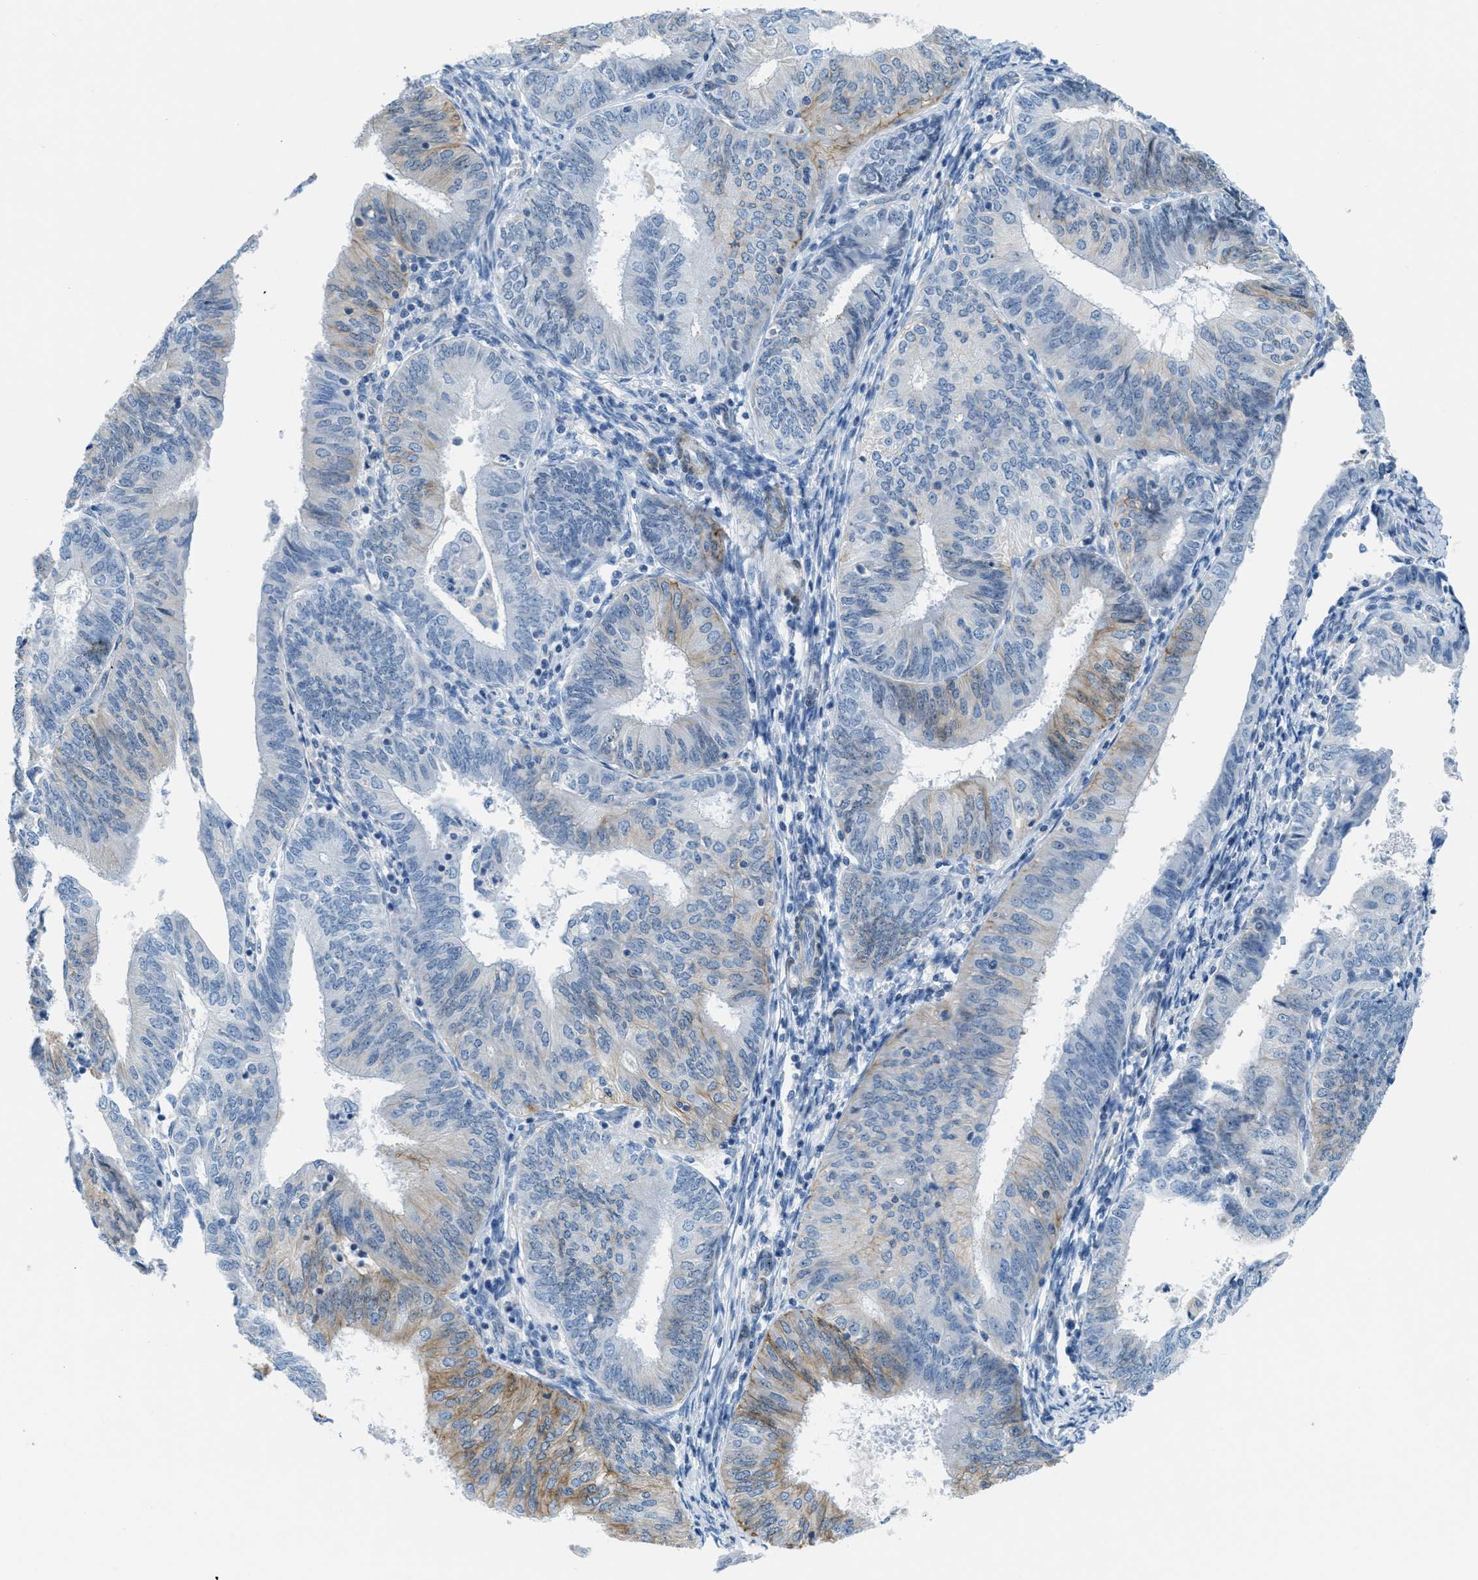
{"staining": {"intensity": "moderate", "quantity": "<25%", "location": "cytoplasmic/membranous"}, "tissue": "endometrial cancer", "cell_type": "Tumor cells", "image_type": "cancer", "snomed": [{"axis": "morphology", "description": "Adenocarcinoma, NOS"}, {"axis": "topography", "description": "Endometrium"}], "caption": "Endometrial cancer (adenocarcinoma) stained with DAB (3,3'-diaminobenzidine) immunohistochemistry exhibits low levels of moderate cytoplasmic/membranous staining in about <25% of tumor cells.", "gene": "MAPRE2", "patient": {"sex": "female", "age": 58}}